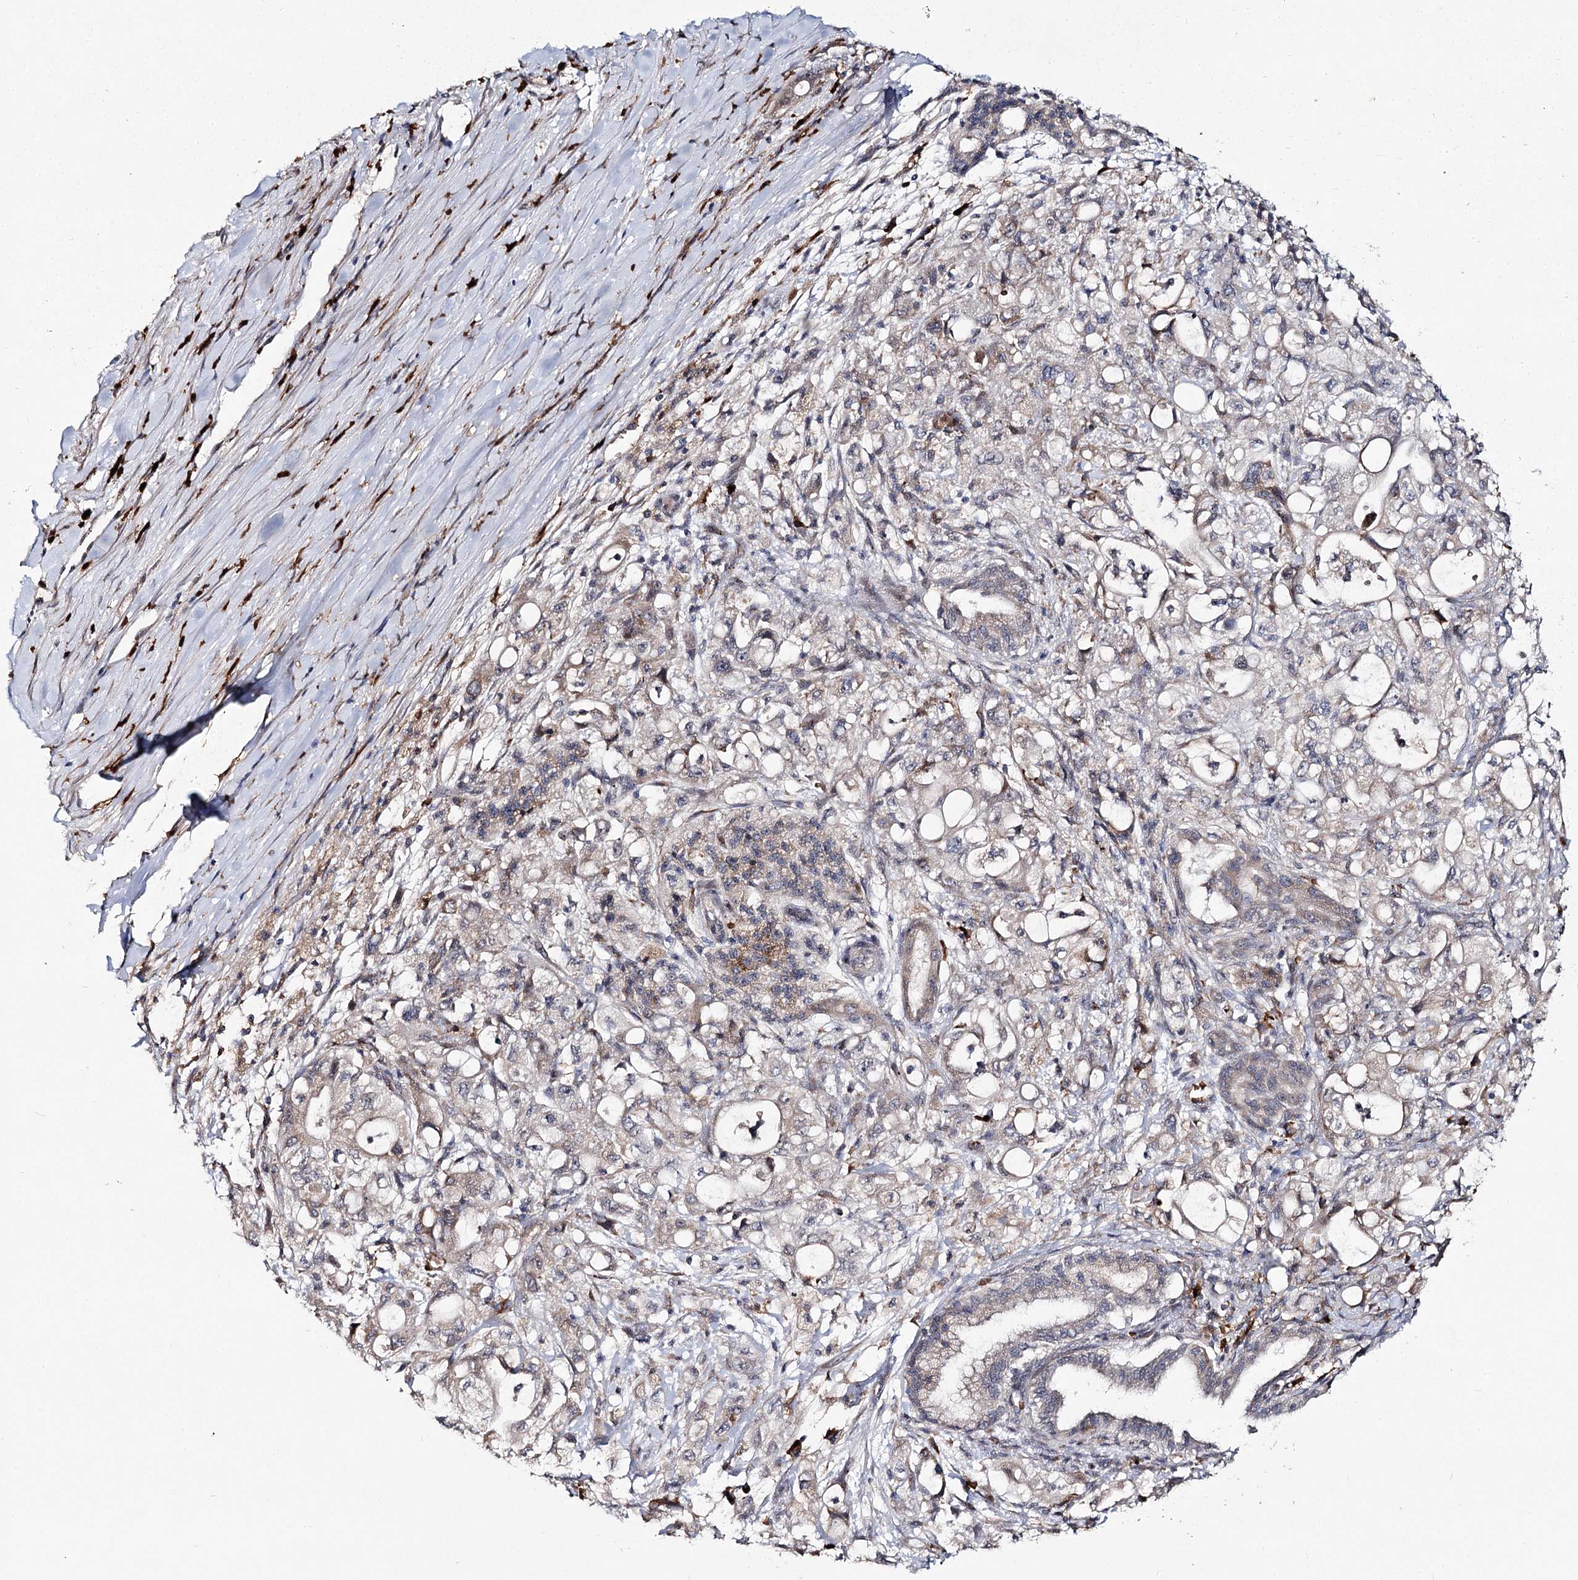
{"staining": {"intensity": "negative", "quantity": "none", "location": "none"}, "tissue": "pancreatic cancer", "cell_type": "Tumor cells", "image_type": "cancer", "snomed": [{"axis": "morphology", "description": "Adenocarcinoma, NOS"}, {"axis": "topography", "description": "Pancreas"}], "caption": "There is no significant staining in tumor cells of adenocarcinoma (pancreatic).", "gene": "WDR36", "patient": {"sex": "male", "age": 79}}